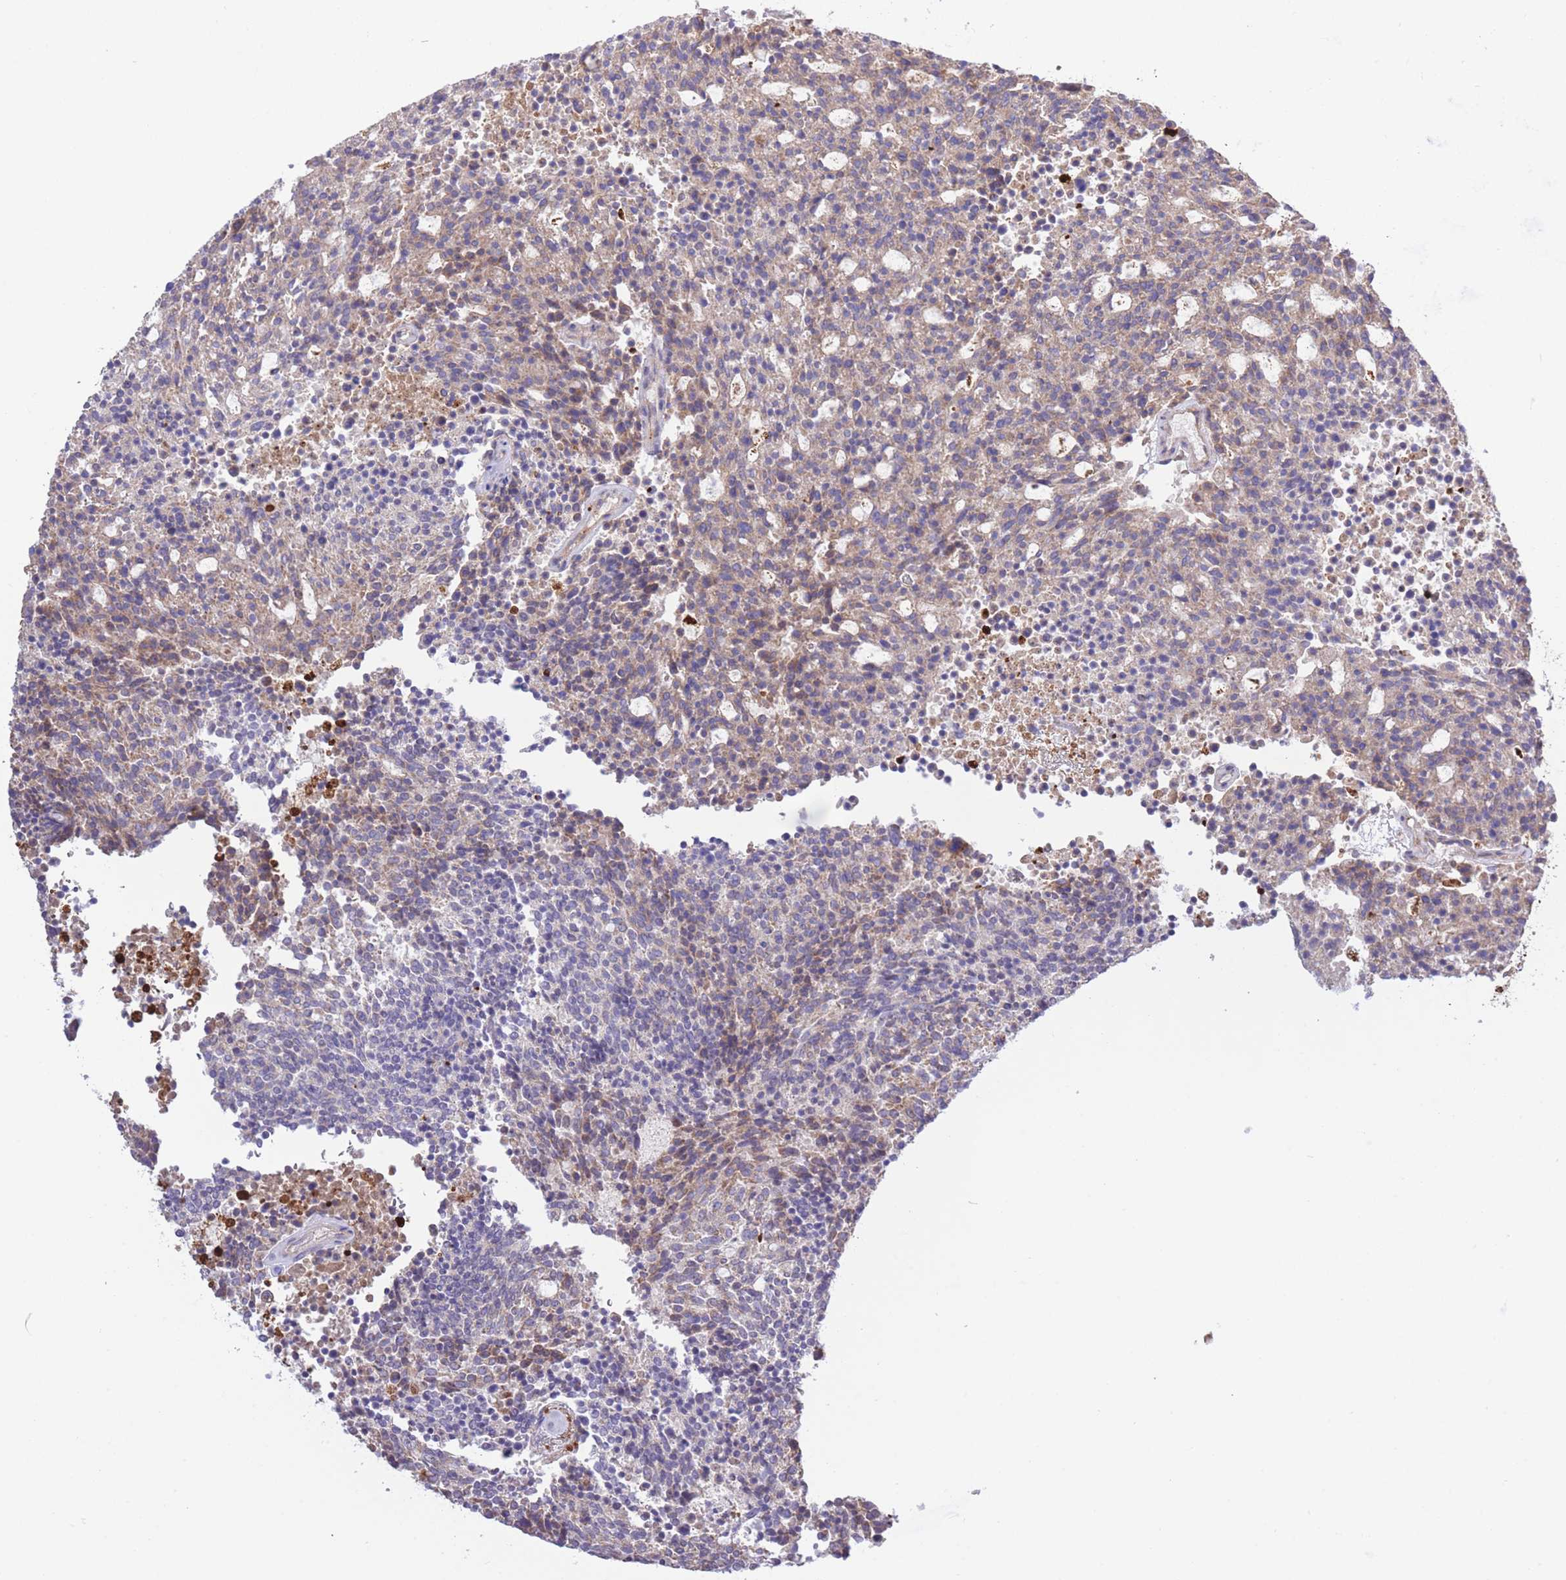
{"staining": {"intensity": "weak", "quantity": ">75%", "location": "cytoplasmic/membranous"}, "tissue": "carcinoid", "cell_type": "Tumor cells", "image_type": "cancer", "snomed": [{"axis": "morphology", "description": "Carcinoid, malignant, NOS"}, {"axis": "topography", "description": "Pancreas"}], "caption": "This is a micrograph of immunohistochemistry (IHC) staining of carcinoid, which shows weak positivity in the cytoplasmic/membranous of tumor cells.", "gene": "ATP13A2", "patient": {"sex": "female", "age": 54}}